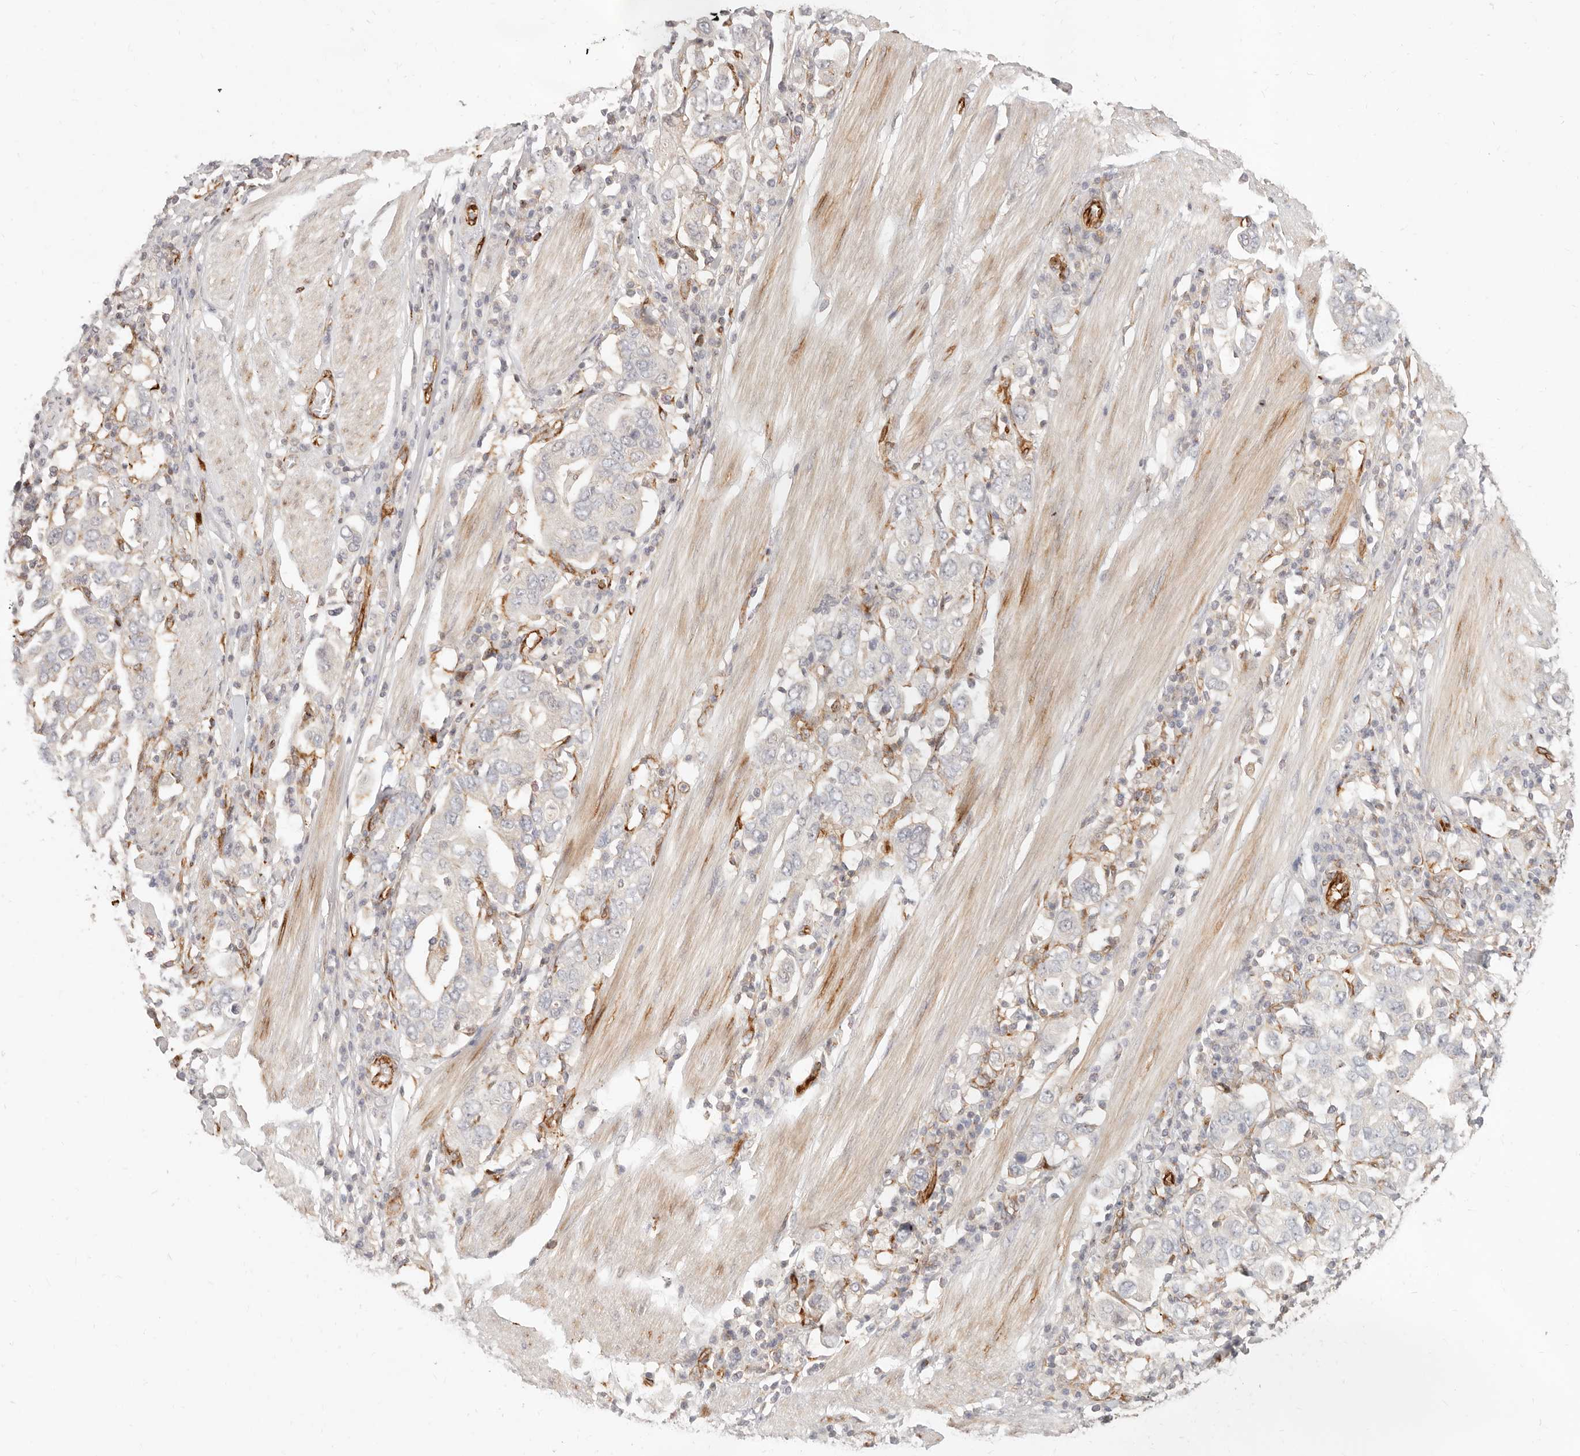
{"staining": {"intensity": "negative", "quantity": "none", "location": "none"}, "tissue": "stomach cancer", "cell_type": "Tumor cells", "image_type": "cancer", "snomed": [{"axis": "morphology", "description": "Adenocarcinoma, NOS"}, {"axis": "topography", "description": "Stomach, upper"}], "caption": "The micrograph reveals no significant staining in tumor cells of stomach cancer.", "gene": "SASS6", "patient": {"sex": "male", "age": 62}}